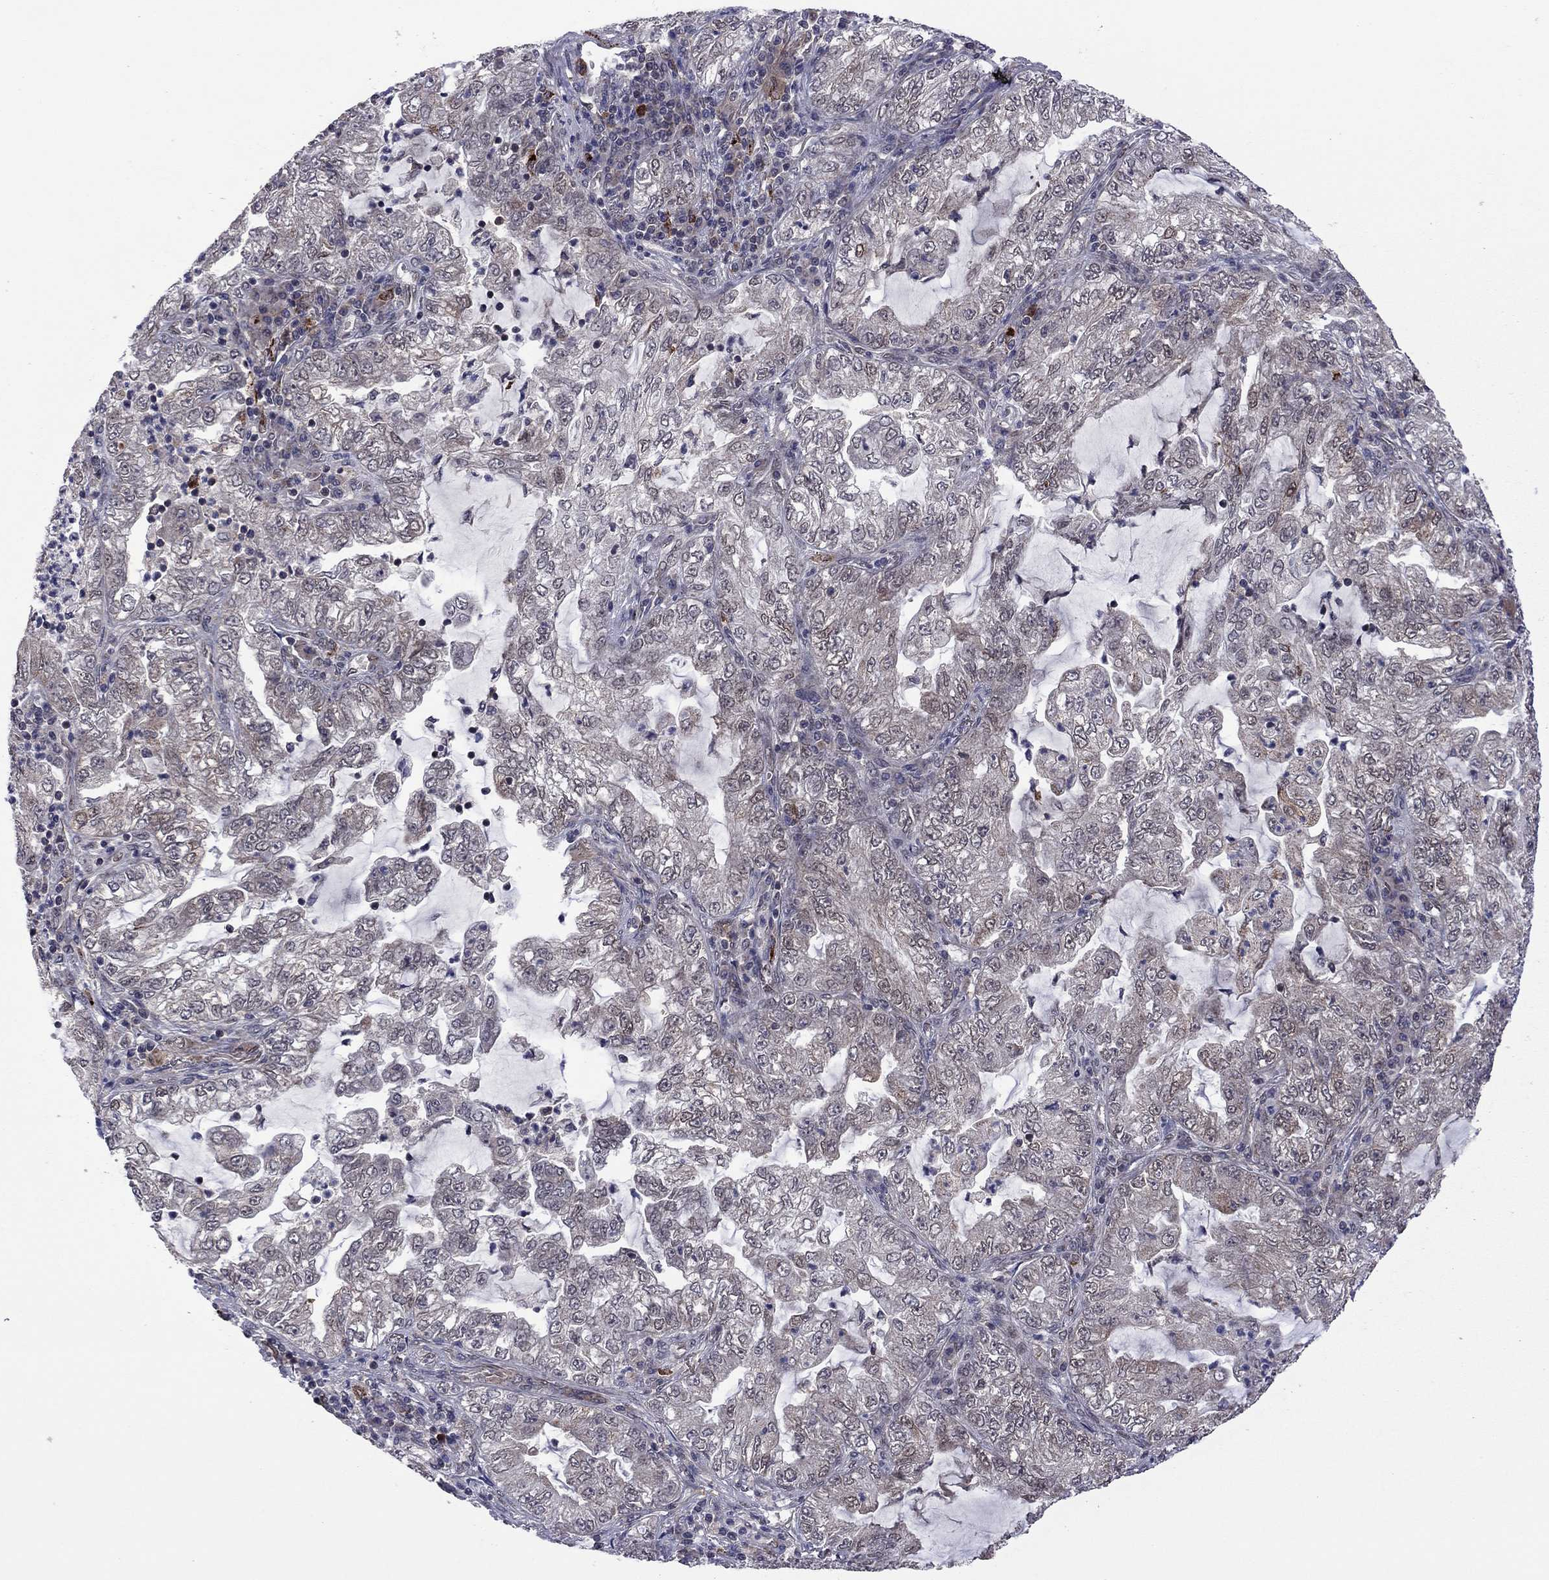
{"staining": {"intensity": "weak", "quantity": "<25%", "location": "cytoplasmic/membranous"}, "tissue": "lung cancer", "cell_type": "Tumor cells", "image_type": "cancer", "snomed": [{"axis": "morphology", "description": "Adenocarcinoma, NOS"}, {"axis": "topography", "description": "Lung"}], "caption": "Immunohistochemistry (IHC) image of human lung cancer (adenocarcinoma) stained for a protein (brown), which demonstrates no staining in tumor cells.", "gene": "GPAA1", "patient": {"sex": "female", "age": 73}}